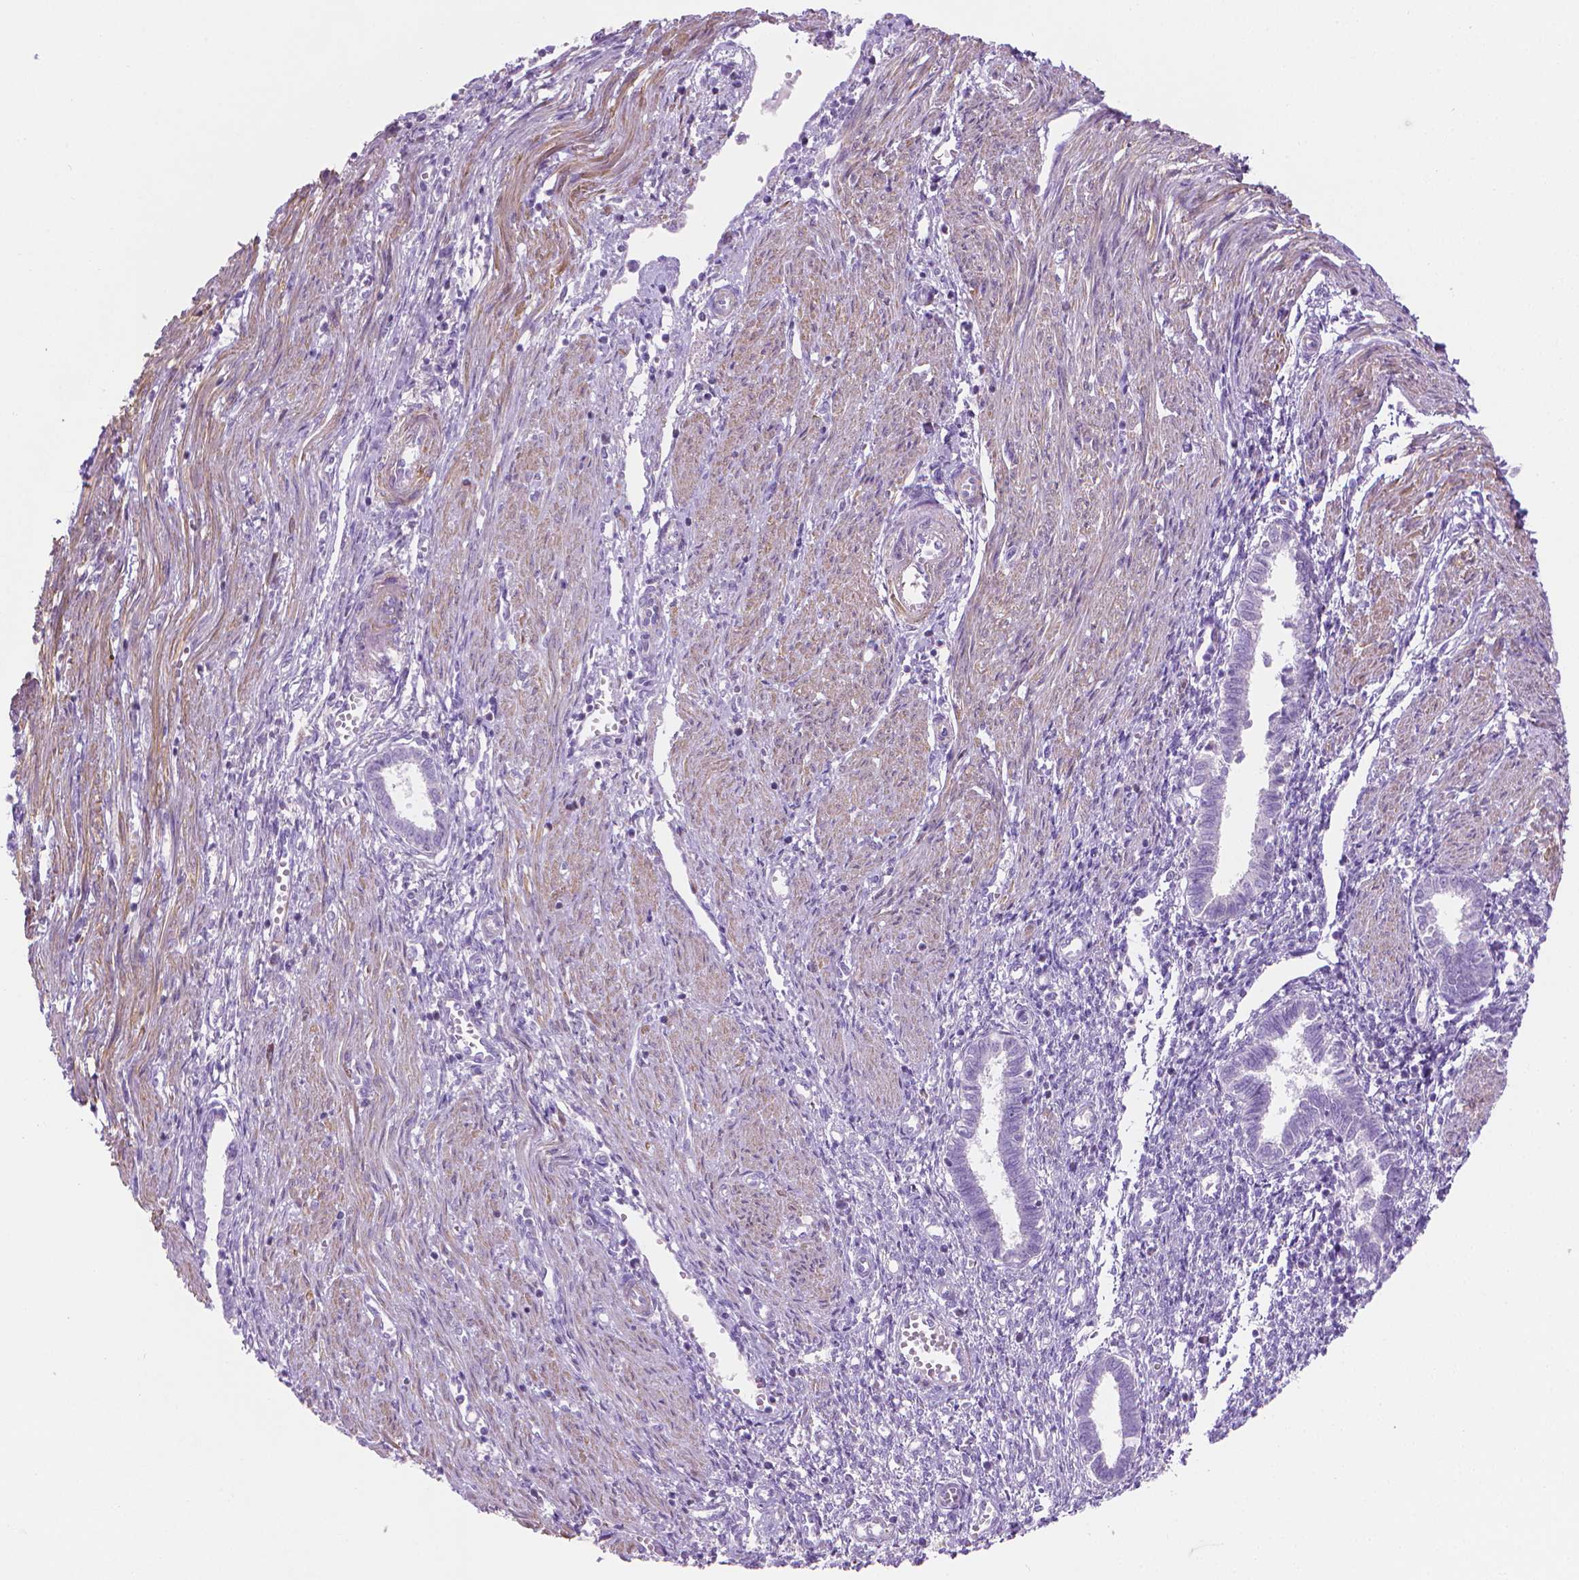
{"staining": {"intensity": "negative", "quantity": "none", "location": "none"}, "tissue": "endometrial cancer", "cell_type": "Tumor cells", "image_type": "cancer", "snomed": [{"axis": "morphology", "description": "Adenocarcinoma, NOS"}, {"axis": "topography", "description": "Endometrium"}], "caption": "The histopathology image demonstrates no significant positivity in tumor cells of endometrial cancer.", "gene": "FASN", "patient": {"sex": "female", "age": 43}}